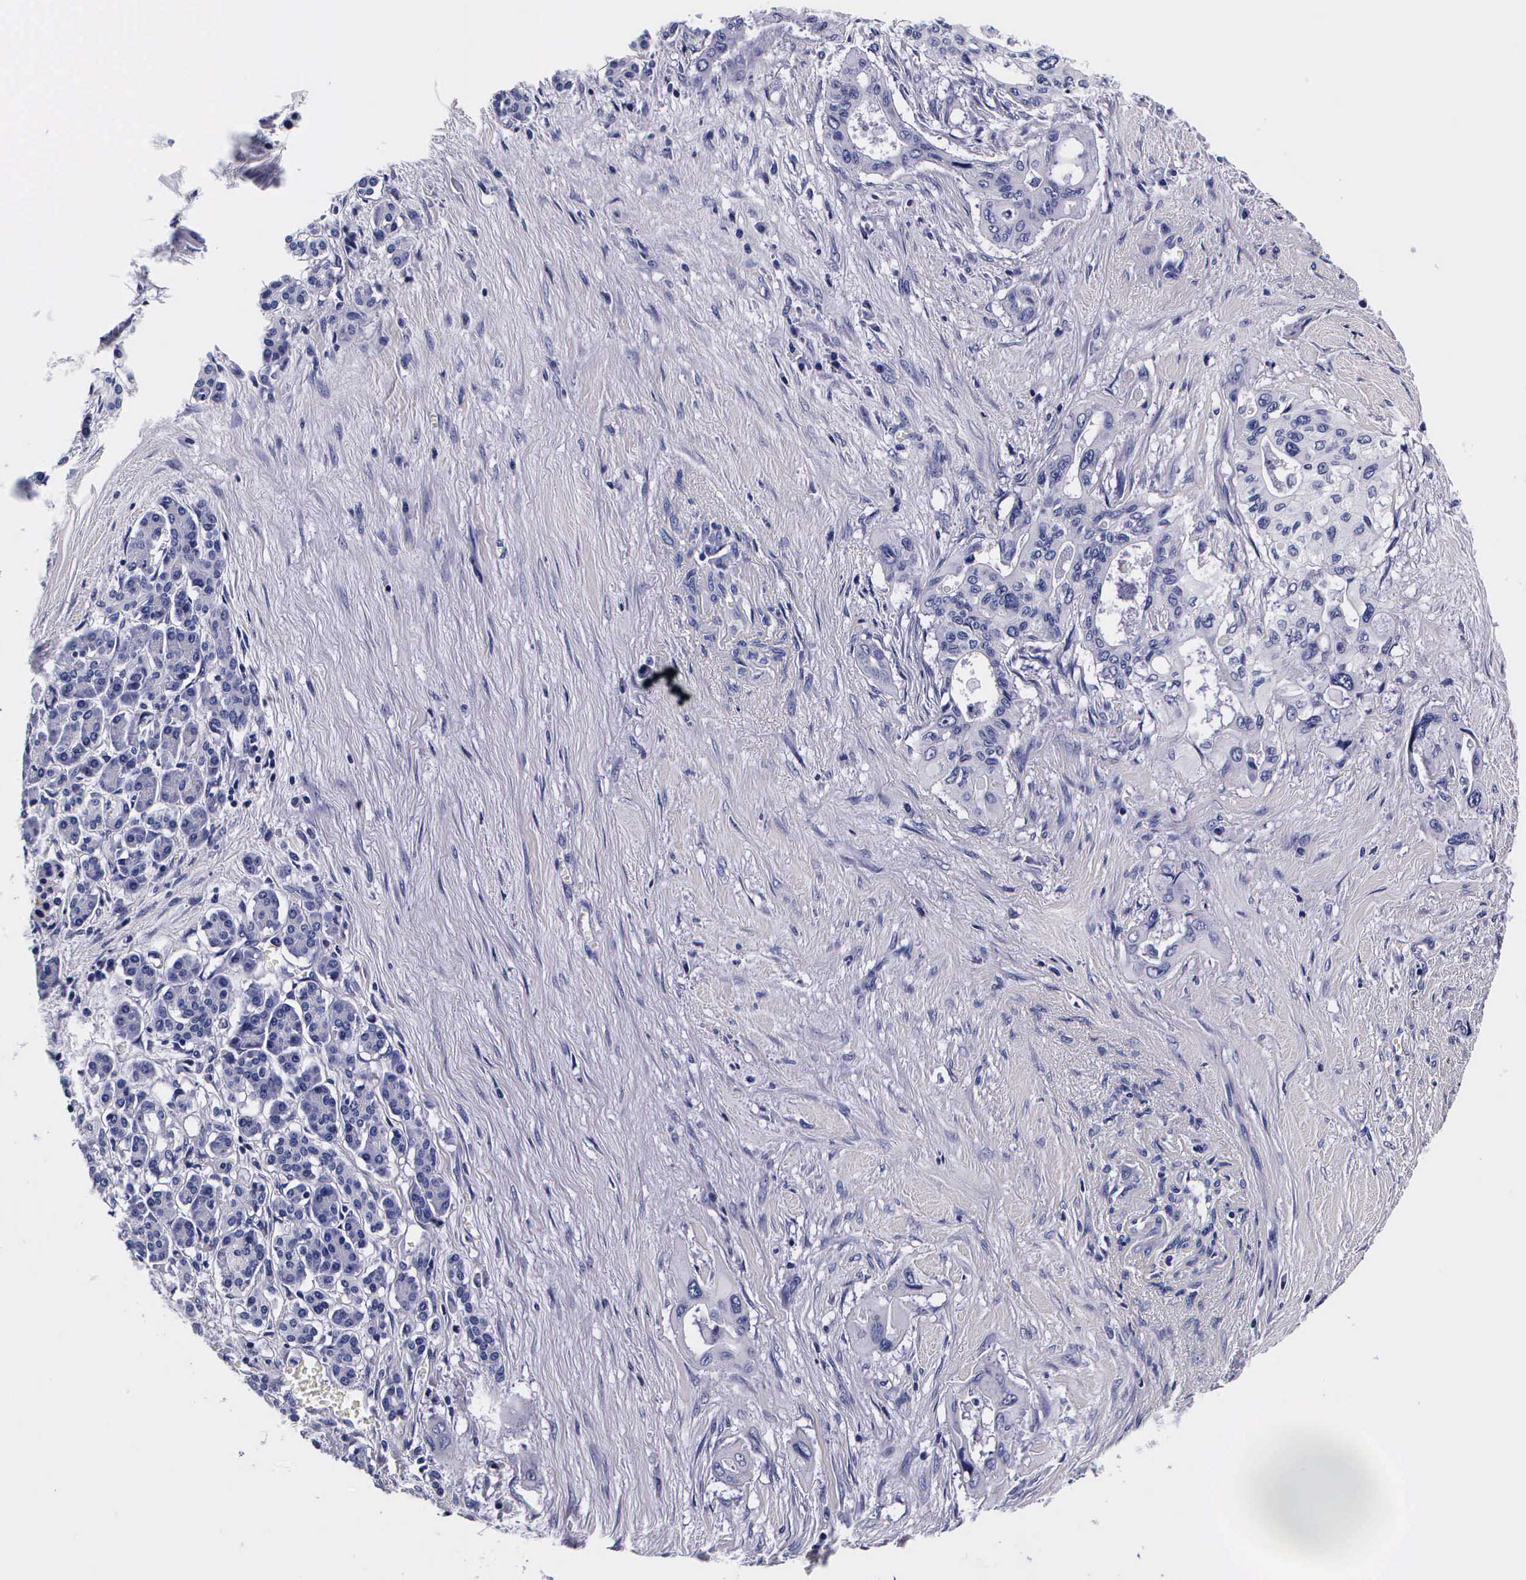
{"staining": {"intensity": "negative", "quantity": "none", "location": "none"}, "tissue": "pancreatic cancer", "cell_type": "Tumor cells", "image_type": "cancer", "snomed": [{"axis": "morphology", "description": "Adenocarcinoma, NOS"}, {"axis": "topography", "description": "Pancreas"}], "caption": "Pancreatic adenocarcinoma was stained to show a protein in brown. There is no significant positivity in tumor cells. (Brightfield microscopy of DAB (3,3'-diaminobenzidine) immunohistochemistry at high magnification).", "gene": "IAPP", "patient": {"sex": "male", "age": 77}}